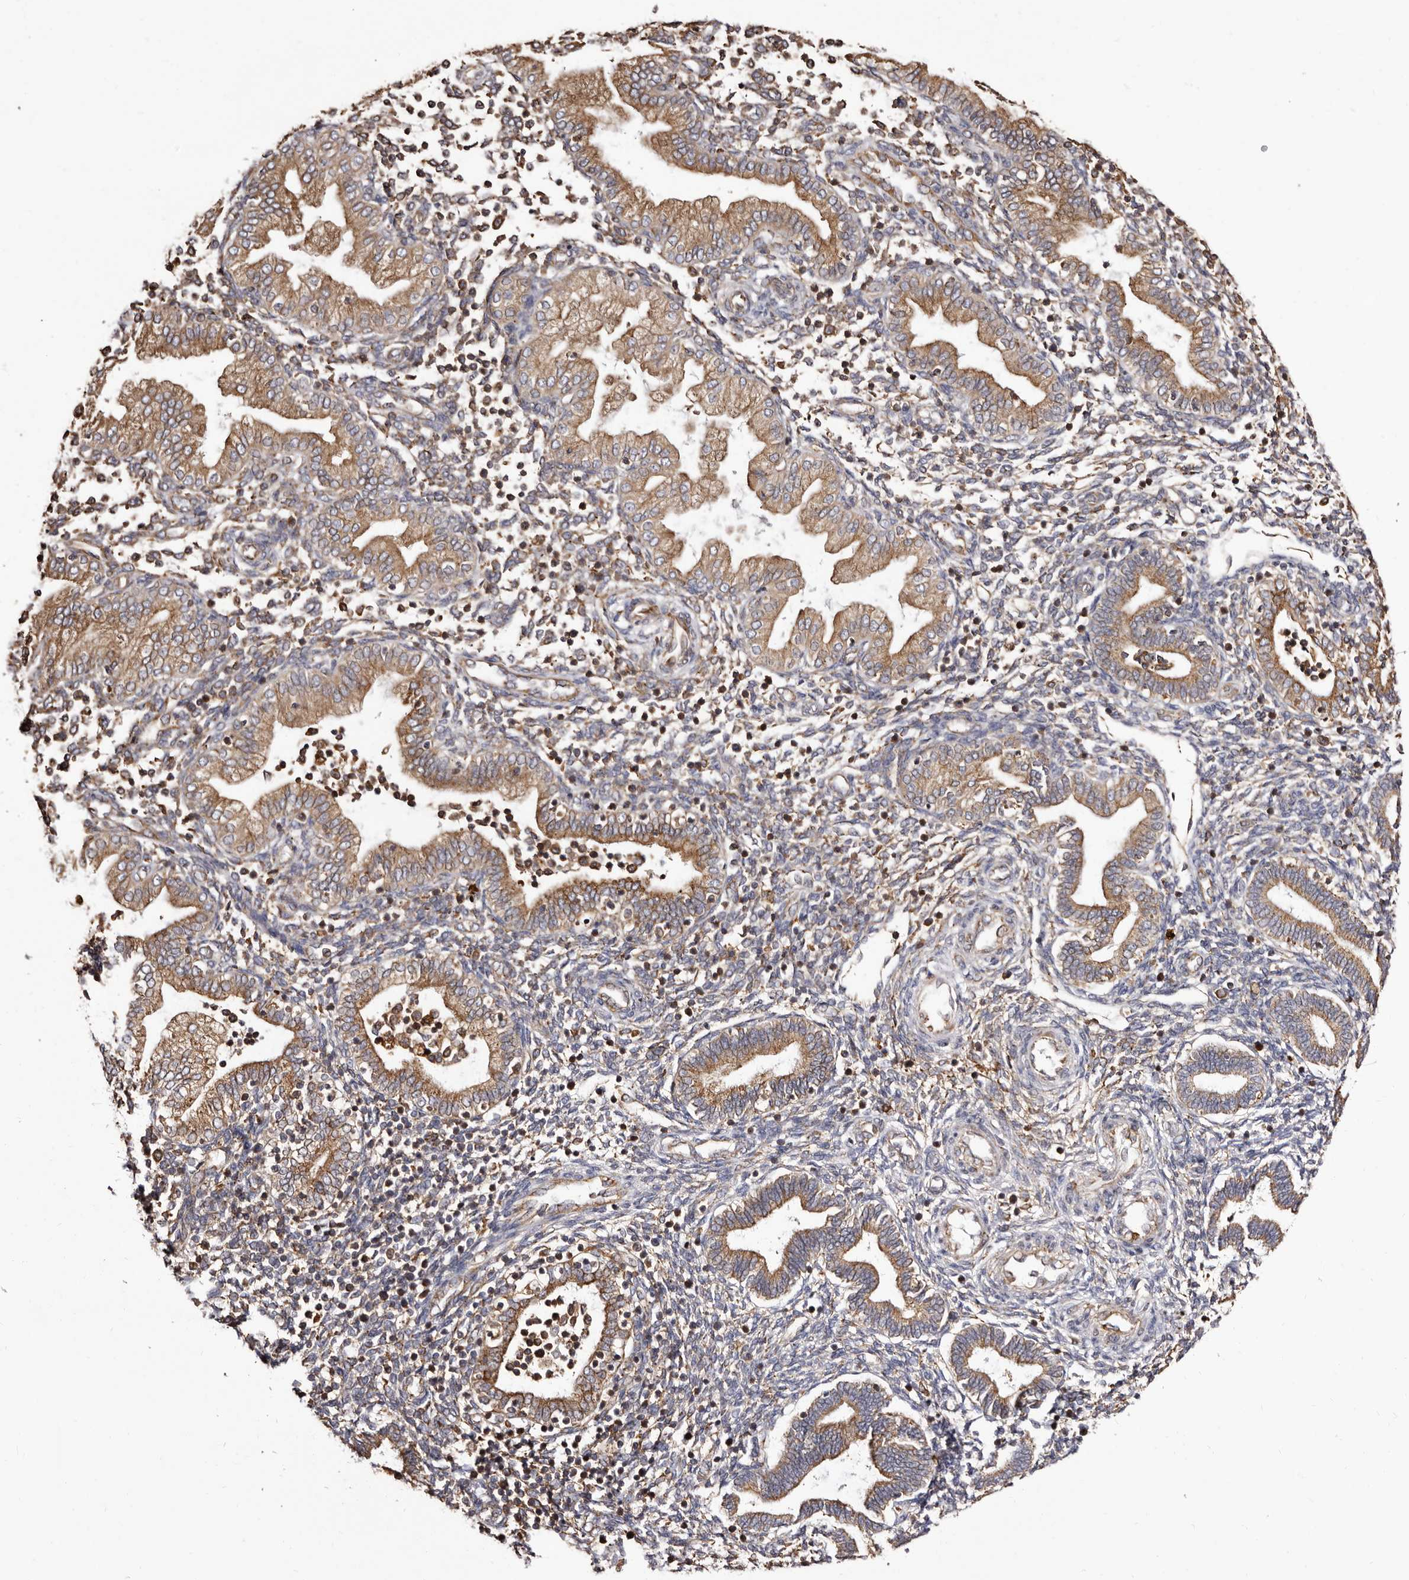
{"staining": {"intensity": "moderate", "quantity": "25%-75%", "location": "cytoplasmic/membranous"}, "tissue": "endometrium", "cell_type": "Cells in endometrial stroma", "image_type": "normal", "snomed": [{"axis": "morphology", "description": "Normal tissue, NOS"}, {"axis": "topography", "description": "Endometrium"}], "caption": "The histopathology image demonstrates immunohistochemical staining of normal endometrium. There is moderate cytoplasmic/membranous expression is identified in about 25%-75% of cells in endometrial stroma. (brown staining indicates protein expression, while blue staining denotes nuclei).", "gene": "ACBD6", "patient": {"sex": "female", "age": 53}}